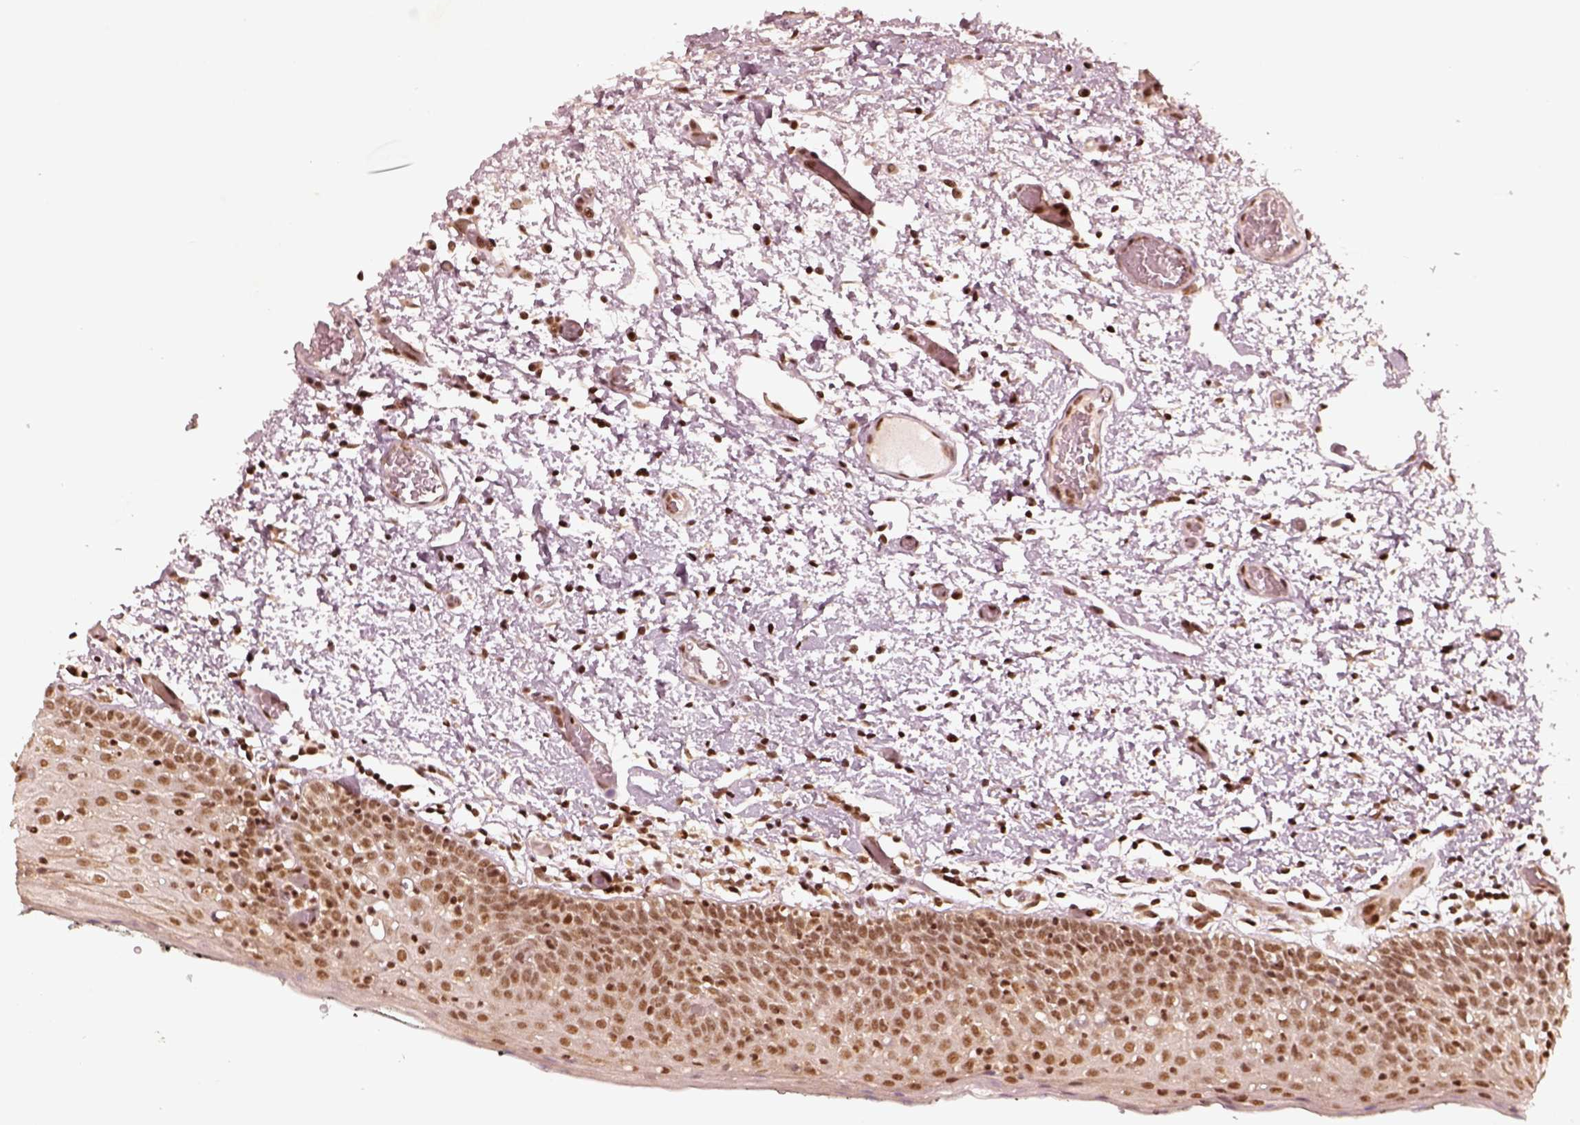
{"staining": {"intensity": "moderate", "quantity": ">75%", "location": "nuclear"}, "tissue": "oral mucosa", "cell_type": "Squamous epithelial cells", "image_type": "normal", "snomed": [{"axis": "morphology", "description": "Normal tissue, NOS"}, {"axis": "morphology", "description": "Squamous cell carcinoma, NOS"}, {"axis": "topography", "description": "Oral tissue"}, {"axis": "topography", "description": "Head-Neck"}], "caption": "DAB immunohistochemical staining of normal oral mucosa shows moderate nuclear protein expression in approximately >75% of squamous epithelial cells.", "gene": "GMEB2", "patient": {"sex": "male", "age": 69}}